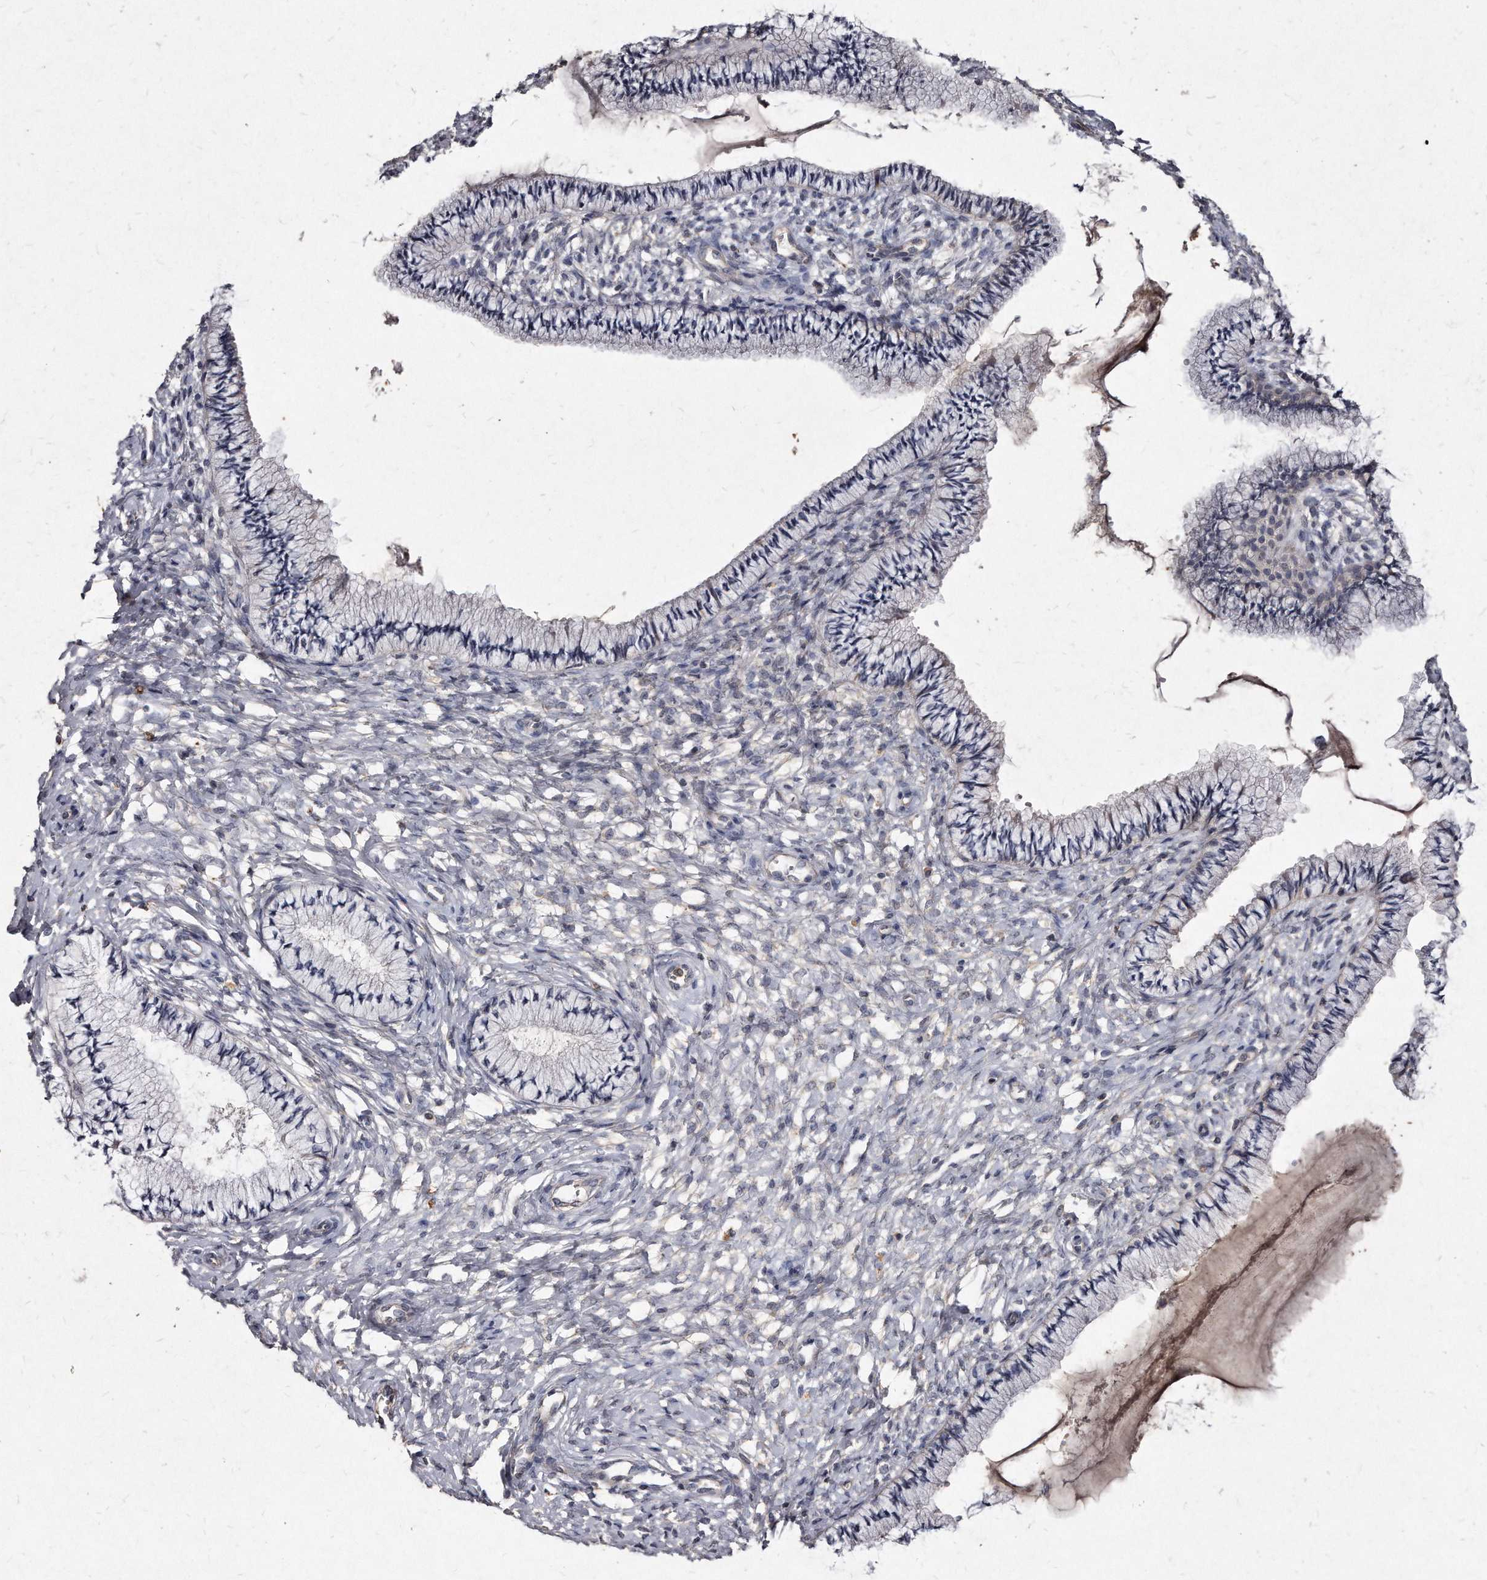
{"staining": {"intensity": "negative", "quantity": "none", "location": "none"}, "tissue": "cervix", "cell_type": "Glandular cells", "image_type": "normal", "snomed": [{"axis": "morphology", "description": "Normal tissue, NOS"}, {"axis": "topography", "description": "Cervix"}], "caption": "DAB immunohistochemical staining of benign cervix displays no significant staining in glandular cells.", "gene": "KLHDC3", "patient": {"sex": "female", "age": 36}}